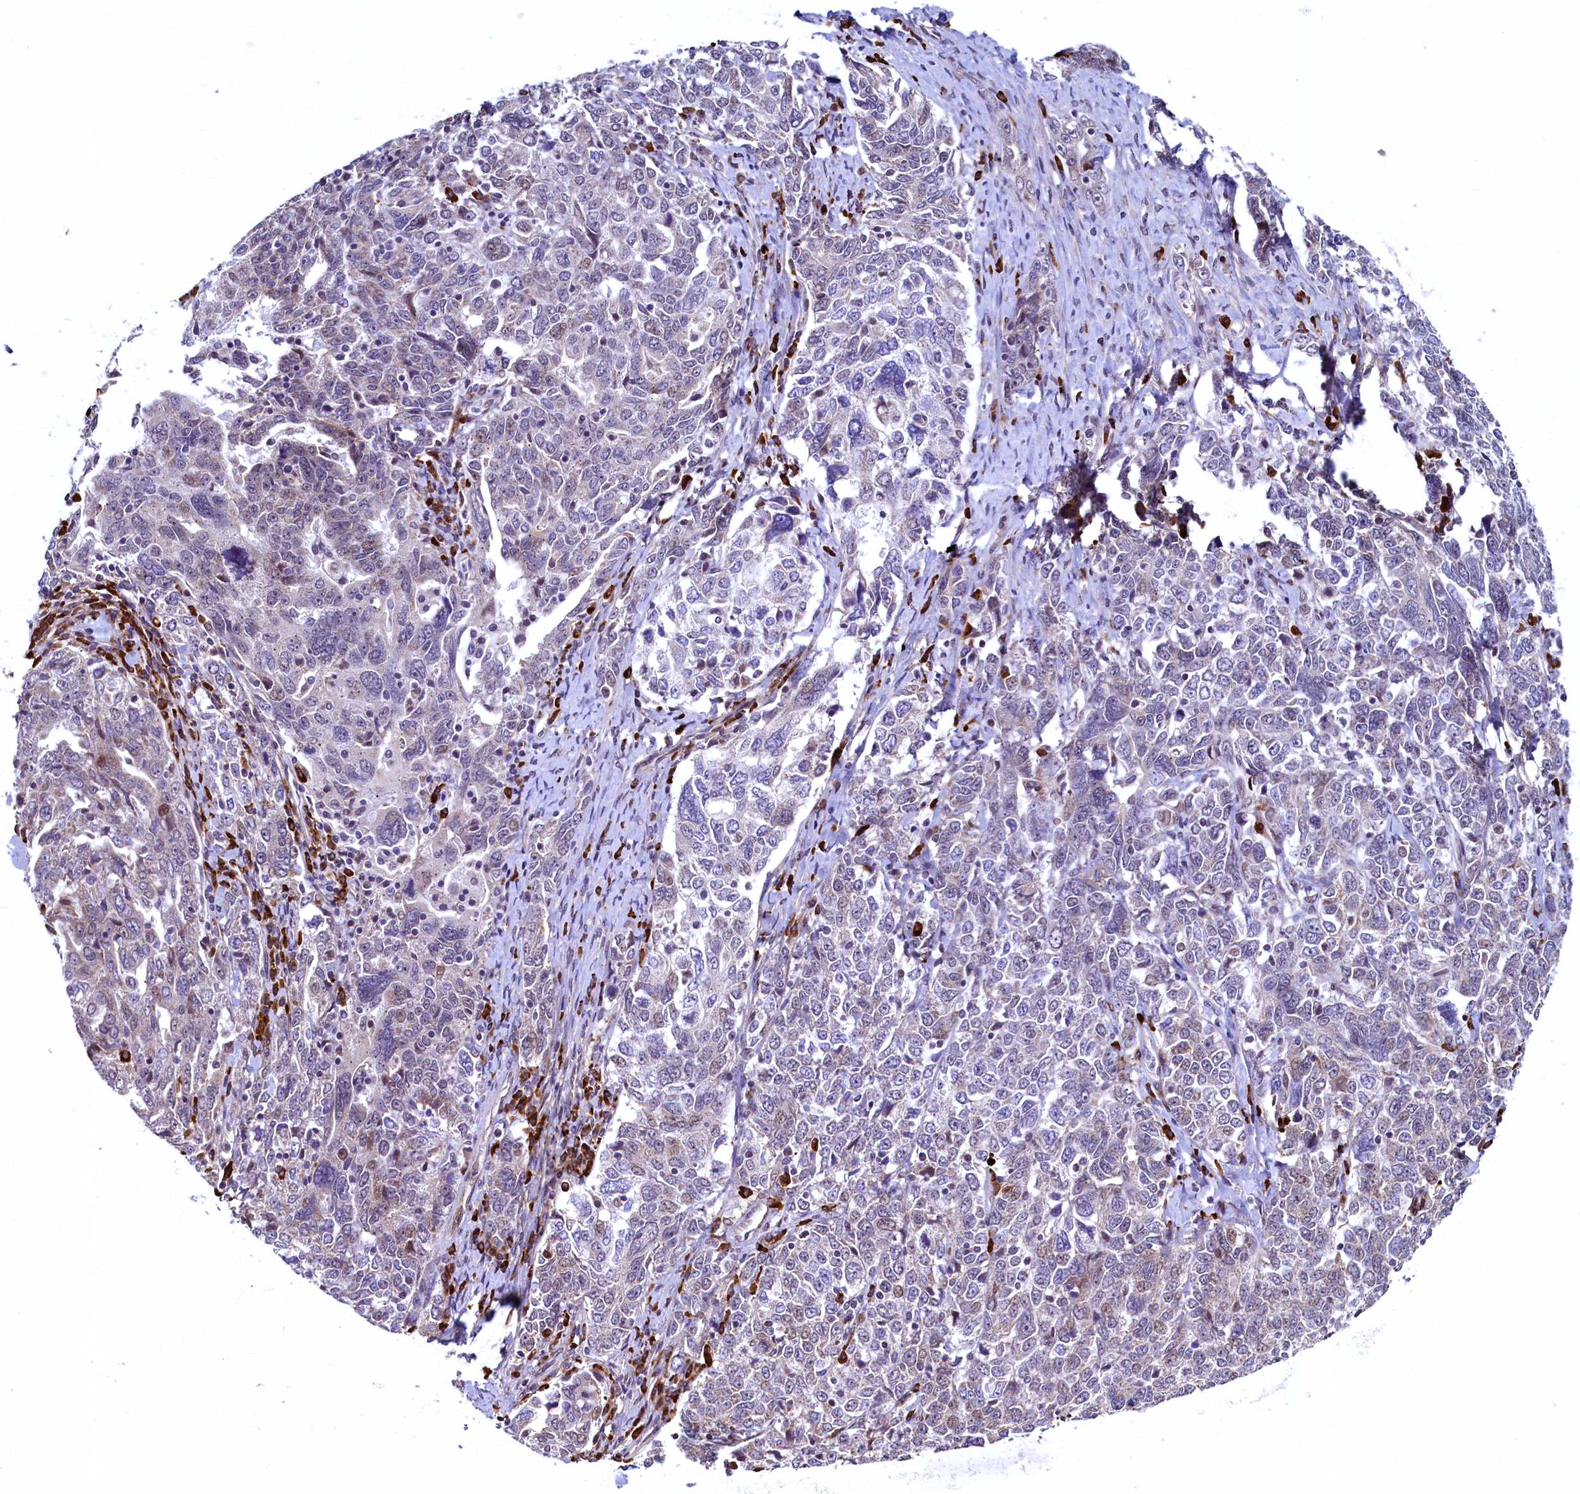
{"staining": {"intensity": "weak", "quantity": "<25%", "location": "cytoplasmic/membranous"}, "tissue": "ovarian cancer", "cell_type": "Tumor cells", "image_type": "cancer", "snomed": [{"axis": "morphology", "description": "Carcinoma, endometroid"}, {"axis": "topography", "description": "Ovary"}], "caption": "DAB immunohistochemical staining of human endometroid carcinoma (ovarian) shows no significant staining in tumor cells.", "gene": "RBFA", "patient": {"sex": "female", "age": 62}}